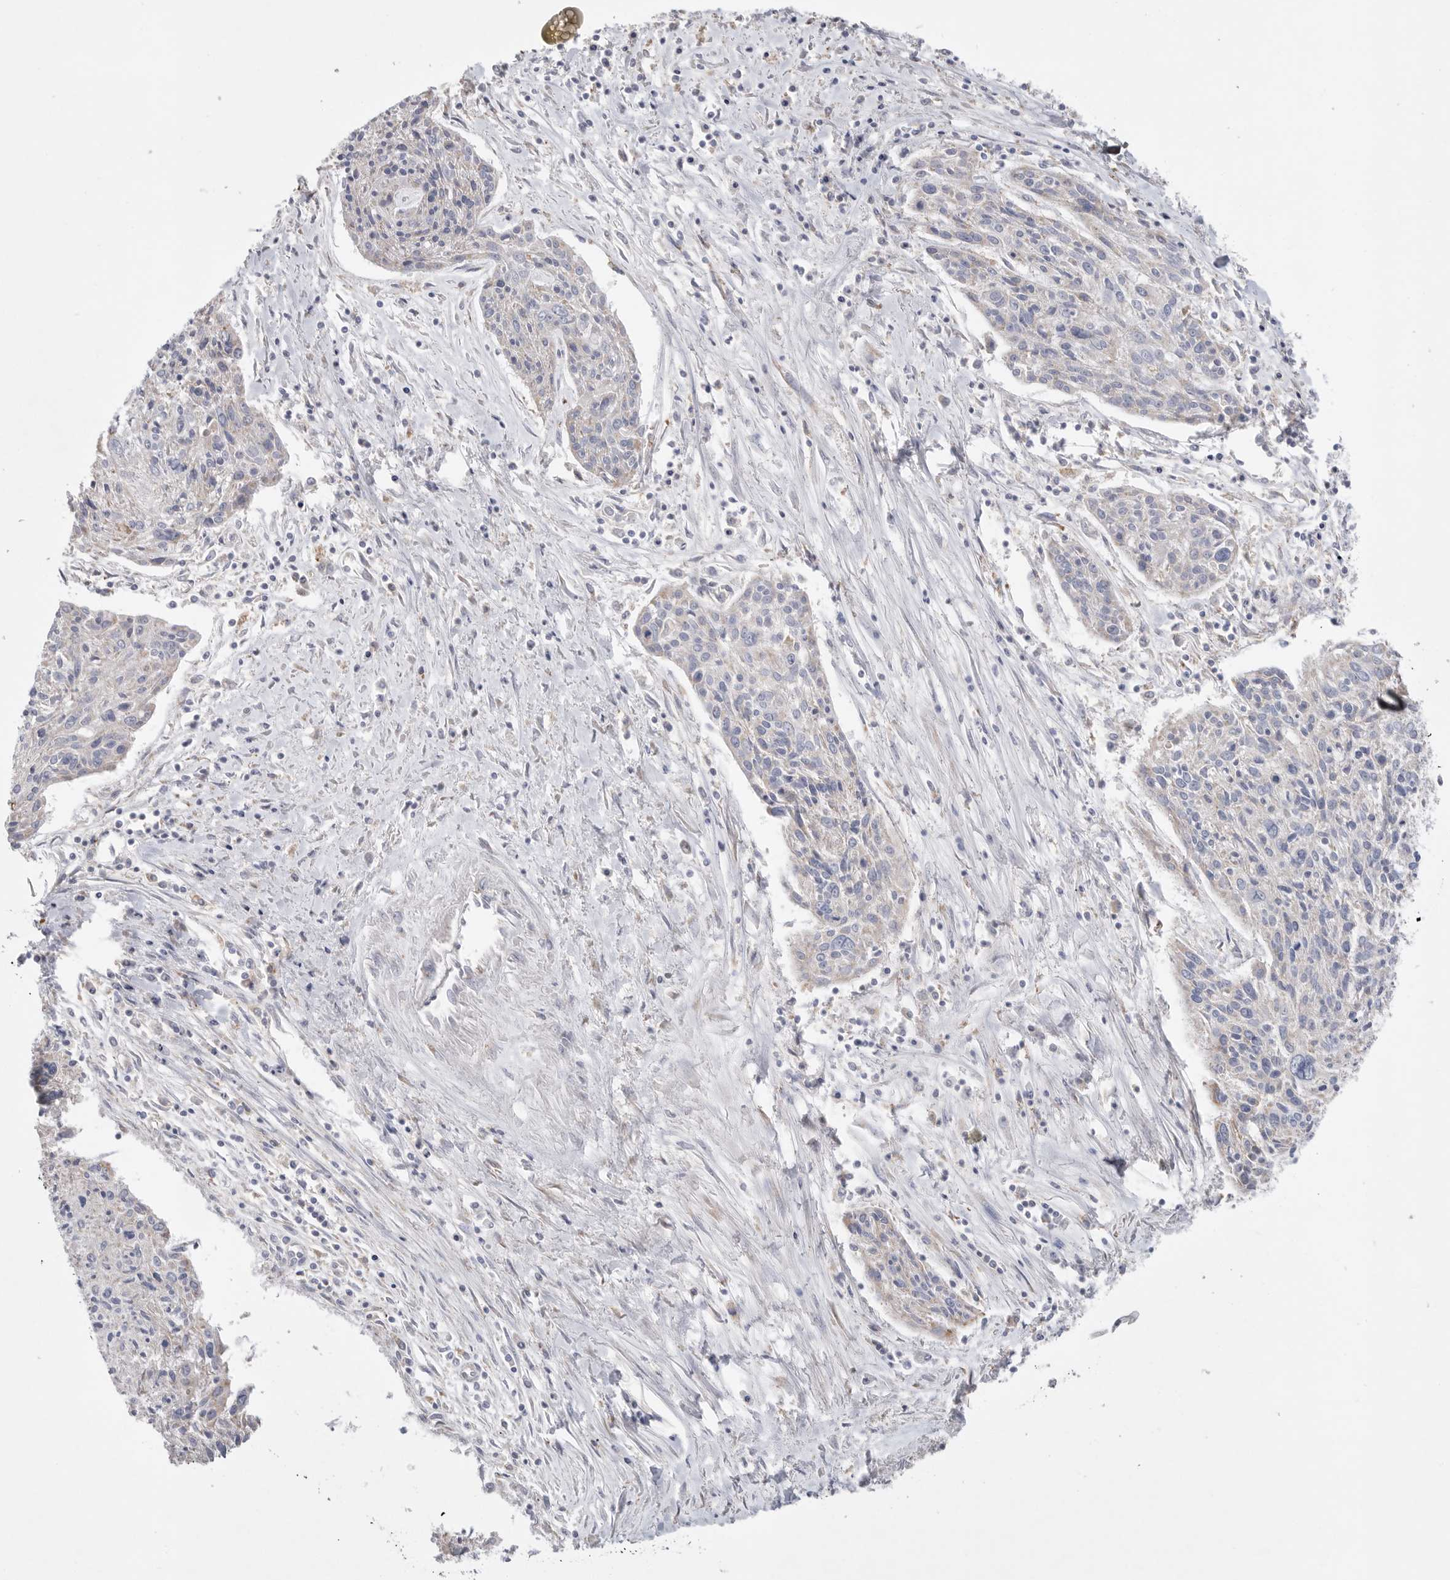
{"staining": {"intensity": "negative", "quantity": "none", "location": "none"}, "tissue": "cervical cancer", "cell_type": "Tumor cells", "image_type": "cancer", "snomed": [{"axis": "morphology", "description": "Squamous cell carcinoma, NOS"}, {"axis": "topography", "description": "Cervix"}], "caption": "Photomicrograph shows no protein expression in tumor cells of cervical cancer (squamous cell carcinoma) tissue.", "gene": "CAMK2B", "patient": {"sex": "female", "age": 51}}